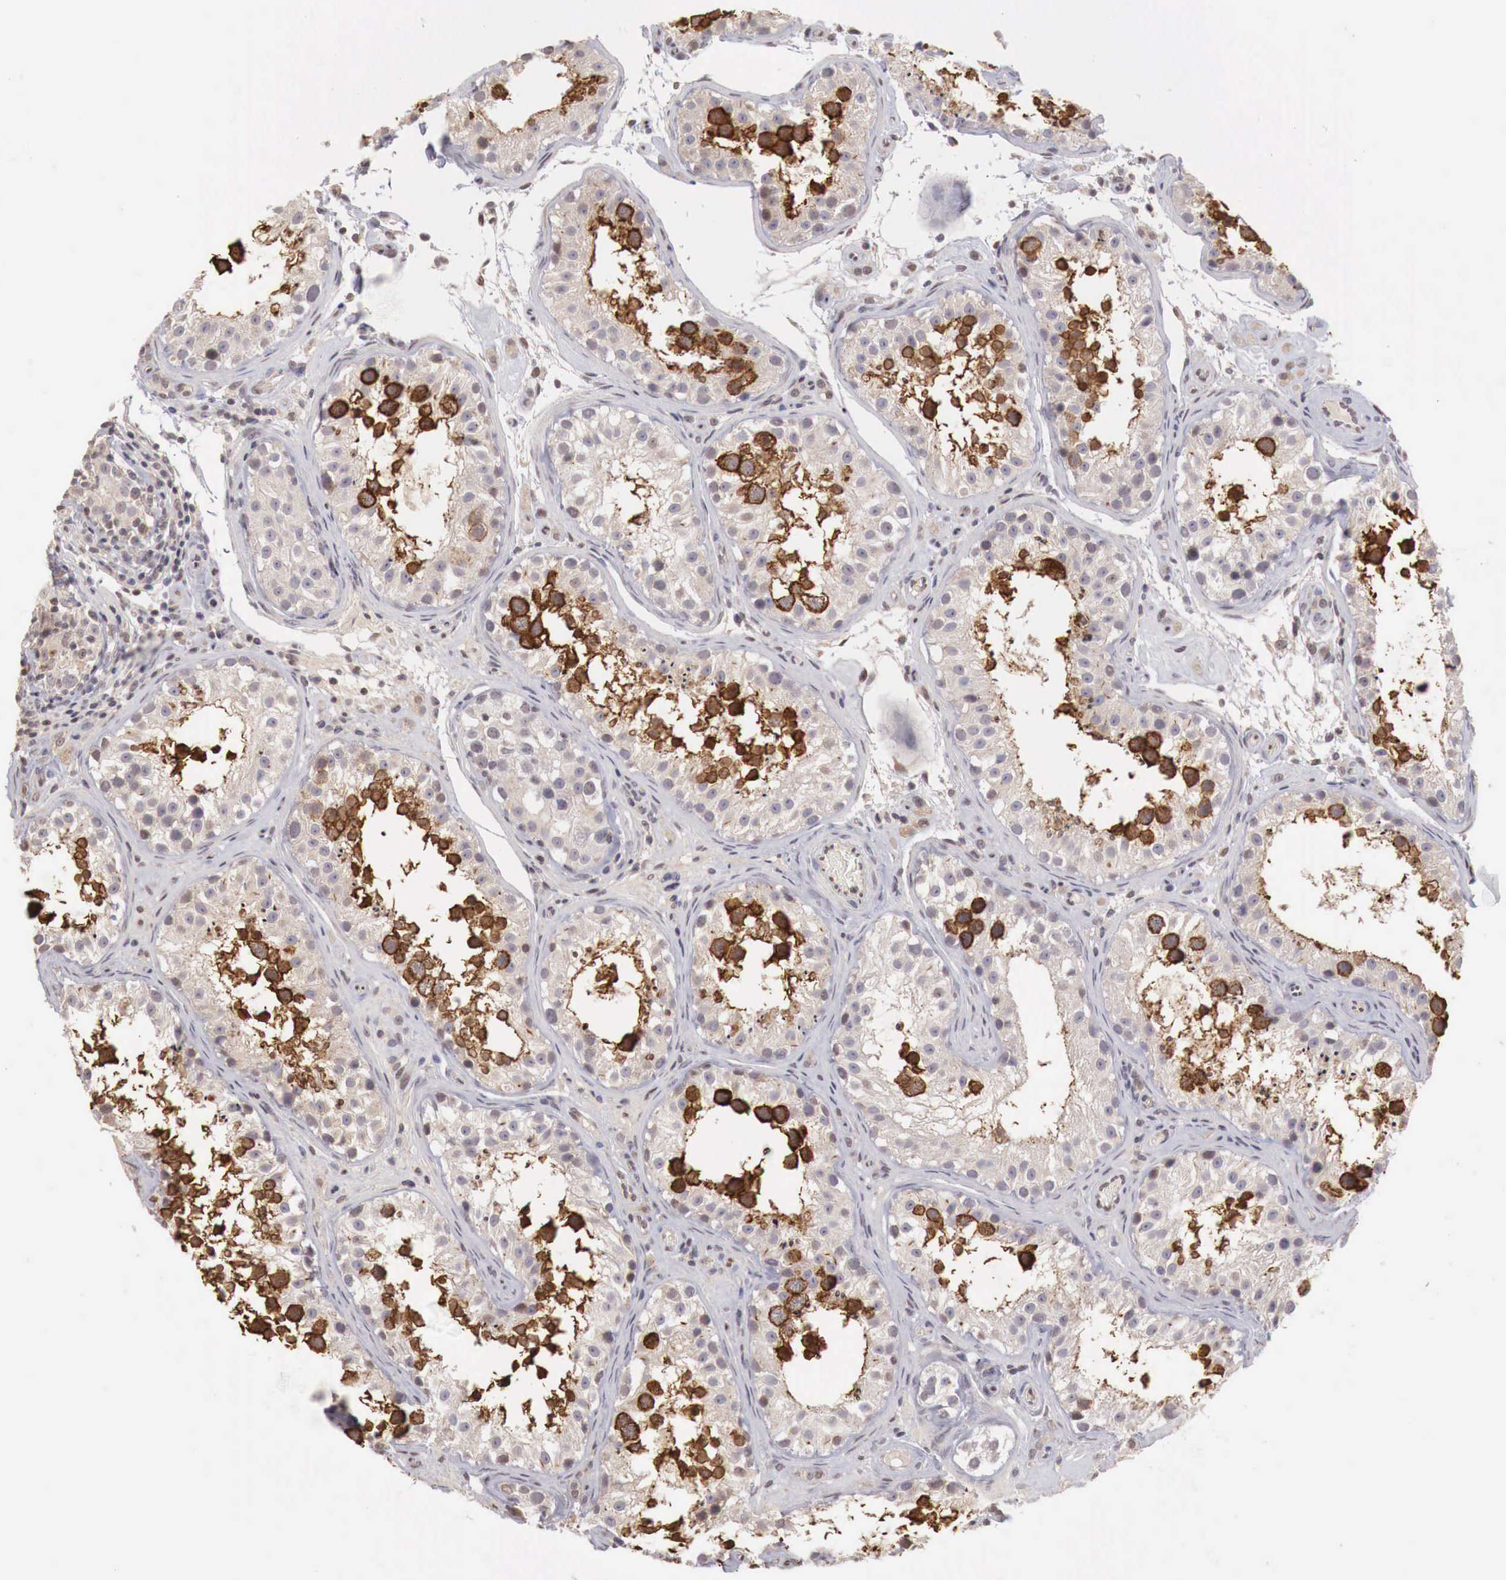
{"staining": {"intensity": "strong", "quantity": "25%-75%", "location": "cytoplasmic/membranous"}, "tissue": "testis", "cell_type": "Cells in seminiferous ducts", "image_type": "normal", "snomed": [{"axis": "morphology", "description": "Normal tissue, NOS"}, {"axis": "topography", "description": "Testis"}], "caption": "Cells in seminiferous ducts show high levels of strong cytoplasmic/membranous expression in about 25%-75% of cells in unremarkable testis. The protein of interest is shown in brown color, while the nuclei are stained blue.", "gene": "TBC1D9", "patient": {"sex": "male", "age": 24}}